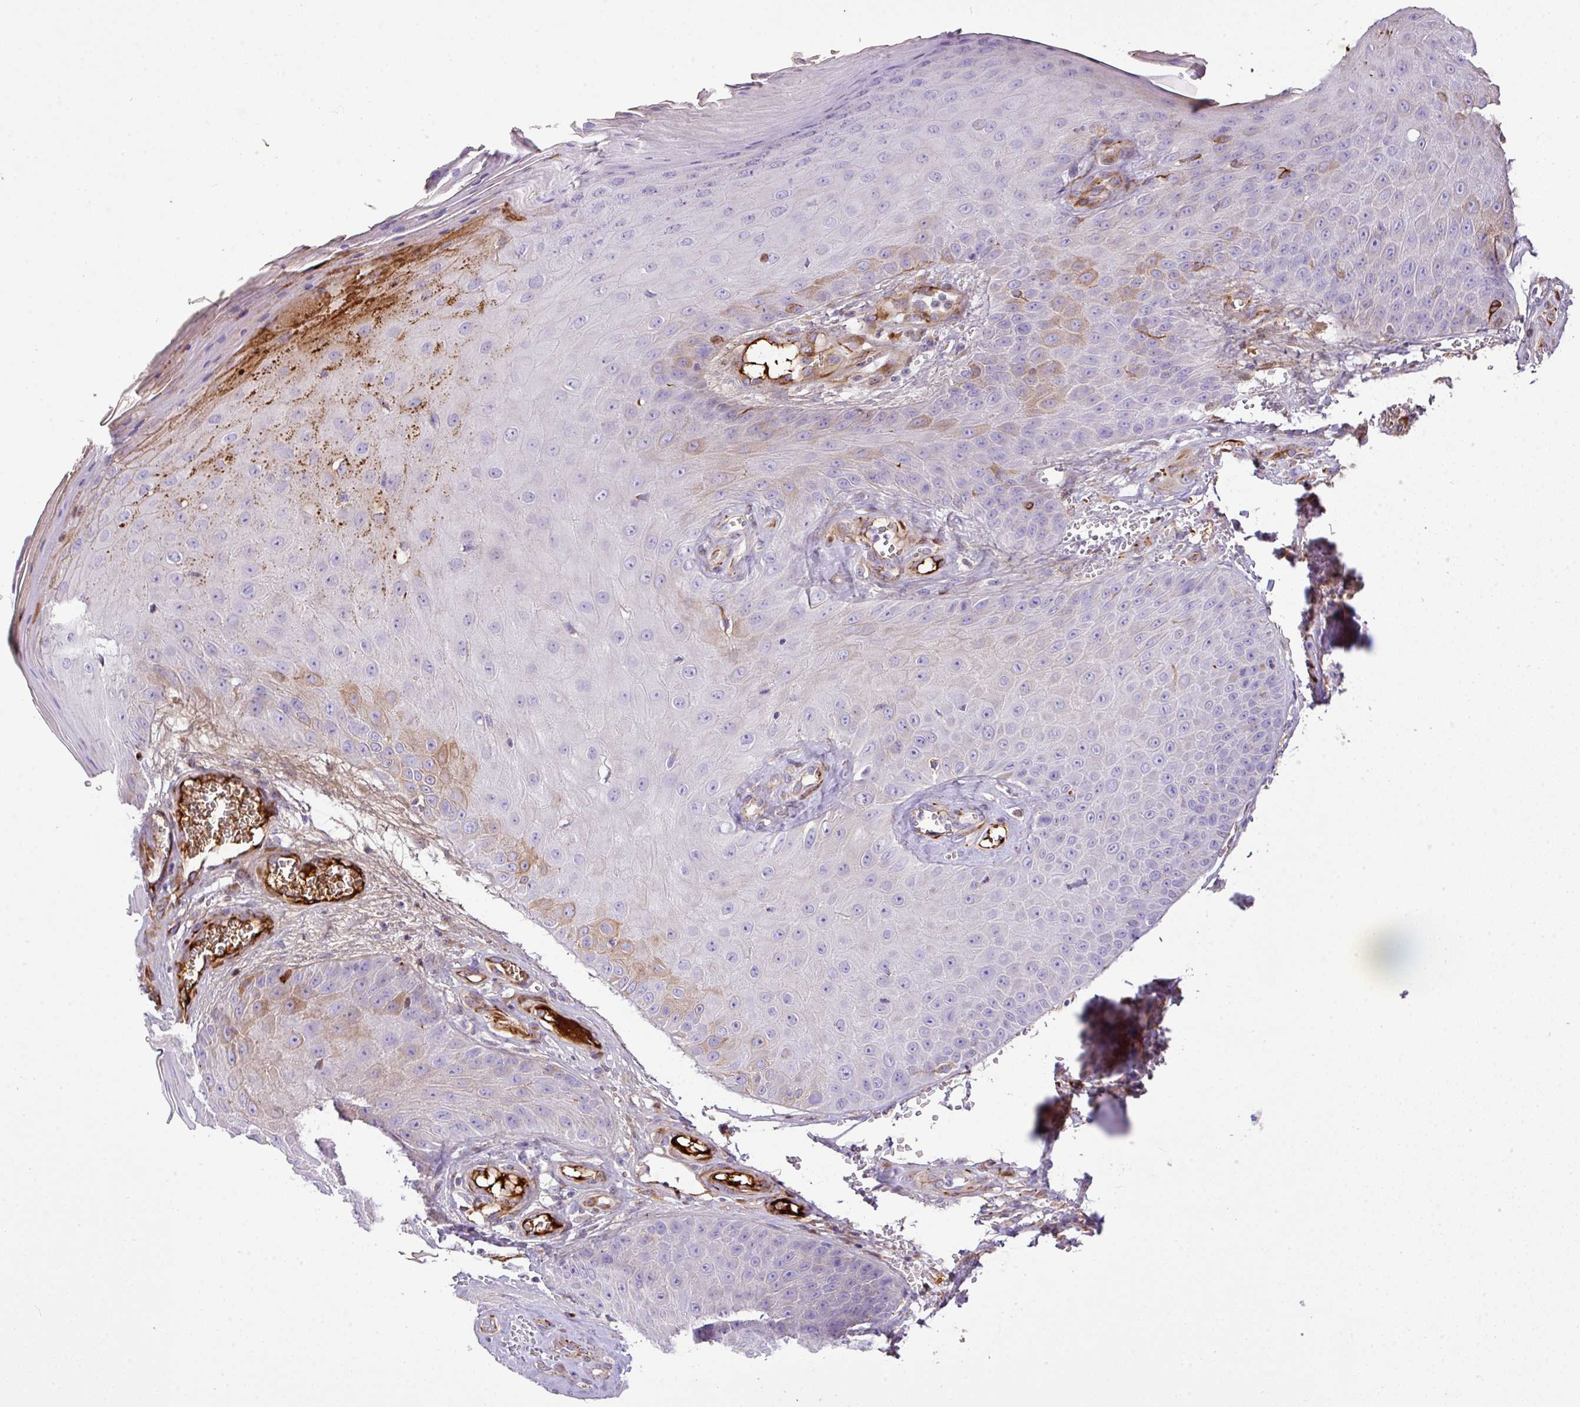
{"staining": {"intensity": "moderate", "quantity": "<25%", "location": "cytoplasmic/membranous"}, "tissue": "skin cancer", "cell_type": "Tumor cells", "image_type": "cancer", "snomed": [{"axis": "morphology", "description": "Squamous cell carcinoma, NOS"}, {"axis": "topography", "description": "Skin"}], "caption": "IHC image of neoplastic tissue: human squamous cell carcinoma (skin) stained using immunohistochemistry exhibits low levels of moderate protein expression localized specifically in the cytoplasmic/membranous of tumor cells, appearing as a cytoplasmic/membranous brown color.", "gene": "CTXN2", "patient": {"sex": "male", "age": 74}}